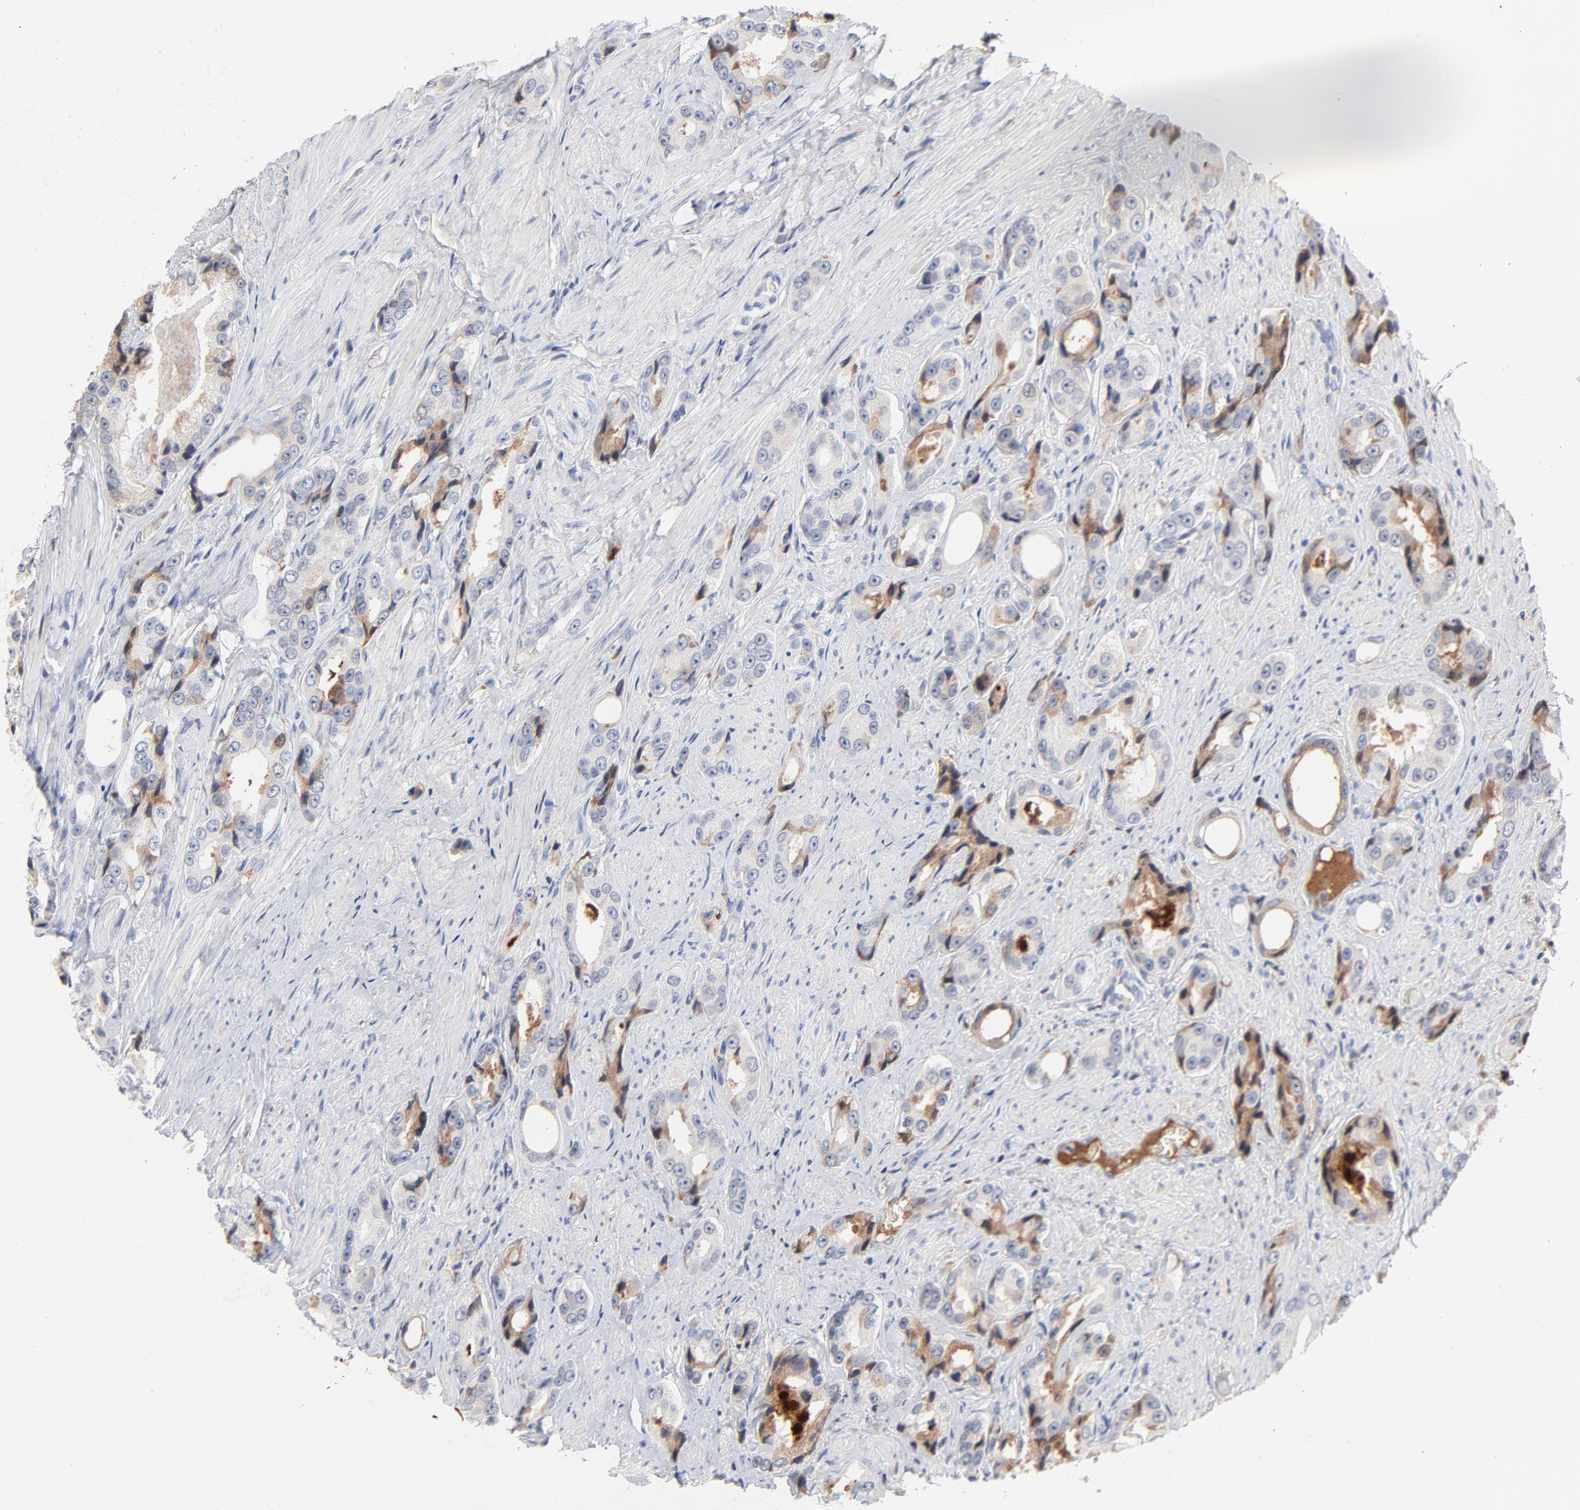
{"staining": {"intensity": "weak", "quantity": "<25%", "location": "cytoplasmic/membranous"}, "tissue": "prostate cancer", "cell_type": "Tumor cells", "image_type": "cancer", "snomed": [{"axis": "morphology", "description": "Adenocarcinoma, Medium grade"}, {"axis": "topography", "description": "Prostate"}], "caption": "High magnification brightfield microscopy of prostate cancer stained with DAB (3,3'-diaminobenzidine) (brown) and counterstained with hematoxylin (blue): tumor cells show no significant expression.", "gene": "SERPINA4", "patient": {"sex": "male", "age": 60}}